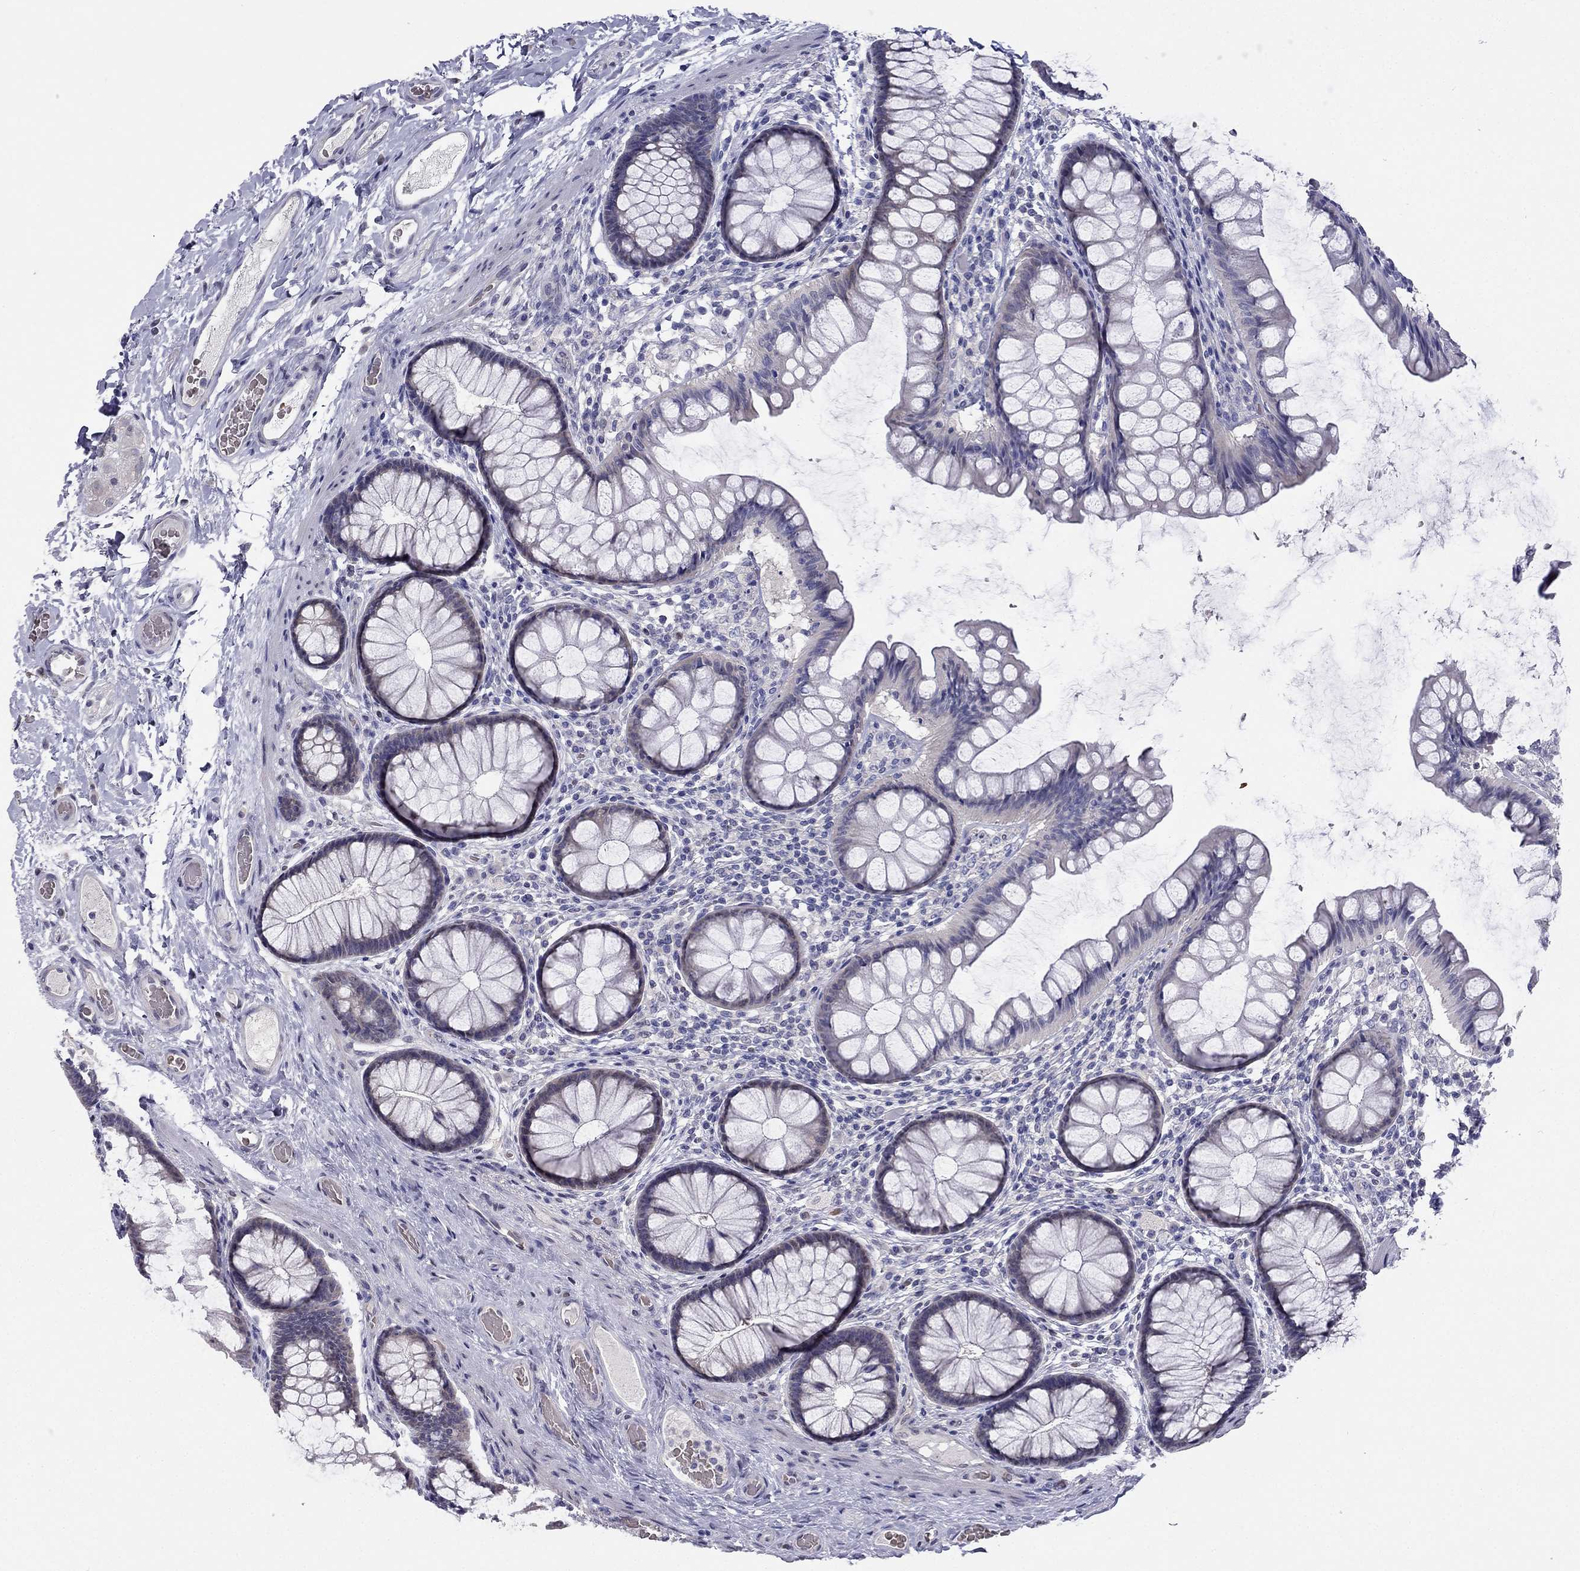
{"staining": {"intensity": "negative", "quantity": "none", "location": "none"}, "tissue": "colon", "cell_type": "Endothelial cells", "image_type": "normal", "snomed": [{"axis": "morphology", "description": "Normal tissue, NOS"}, {"axis": "topography", "description": "Colon"}], "caption": "An image of colon stained for a protein reveals no brown staining in endothelial cells. Brightfield microscopy of immunohistochemistry stained with DAB (3,3'-diaminobenzidine) (brown) and hematoxylin (blue), captured at high magnification.", "gene": "RSPH14", "patient": {"sex": "female", "age": 65}}